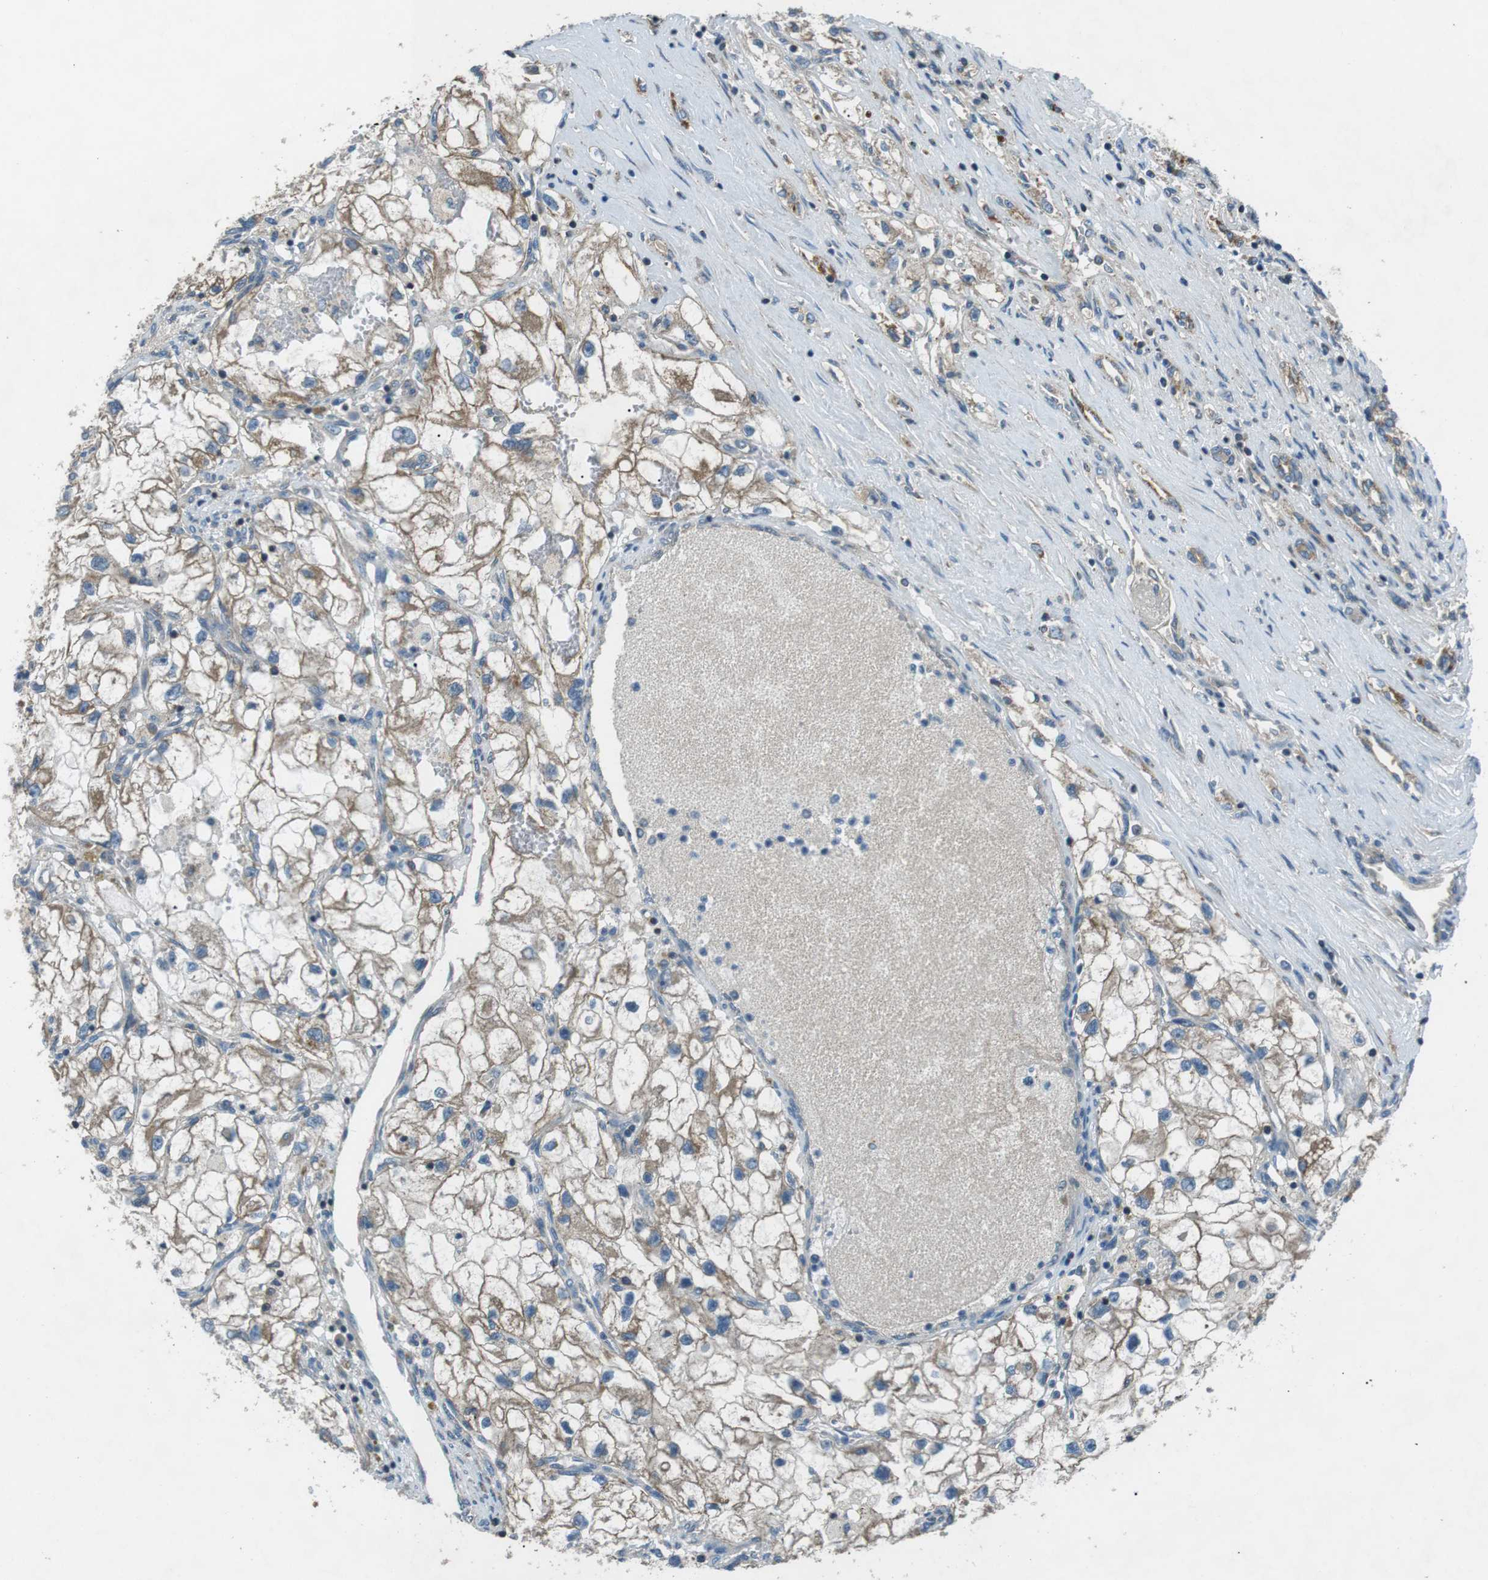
{"staining": {"intensity": "moderate", "quantity": ">75%", "location": "cytoplasmic/membranous"}, "tissue": "renal cancer", "cell_type": "Tumor cells", "image_type": "cancer", "snomed": [{"axis": "morphology", "description": "Adenocarcinoma, NOS"}, {"axis": "topography", "description": "Kidney"}], "caption": "Approximately >75% of tumor cells in renal cancer (adenocarcinoma) exhibit moderate cytoplasmic/membranous protein expression as visualized by brown immunohistochemical staining.", "gene": "FAM3B", "patient": {"sex": "female", "age": 70}}